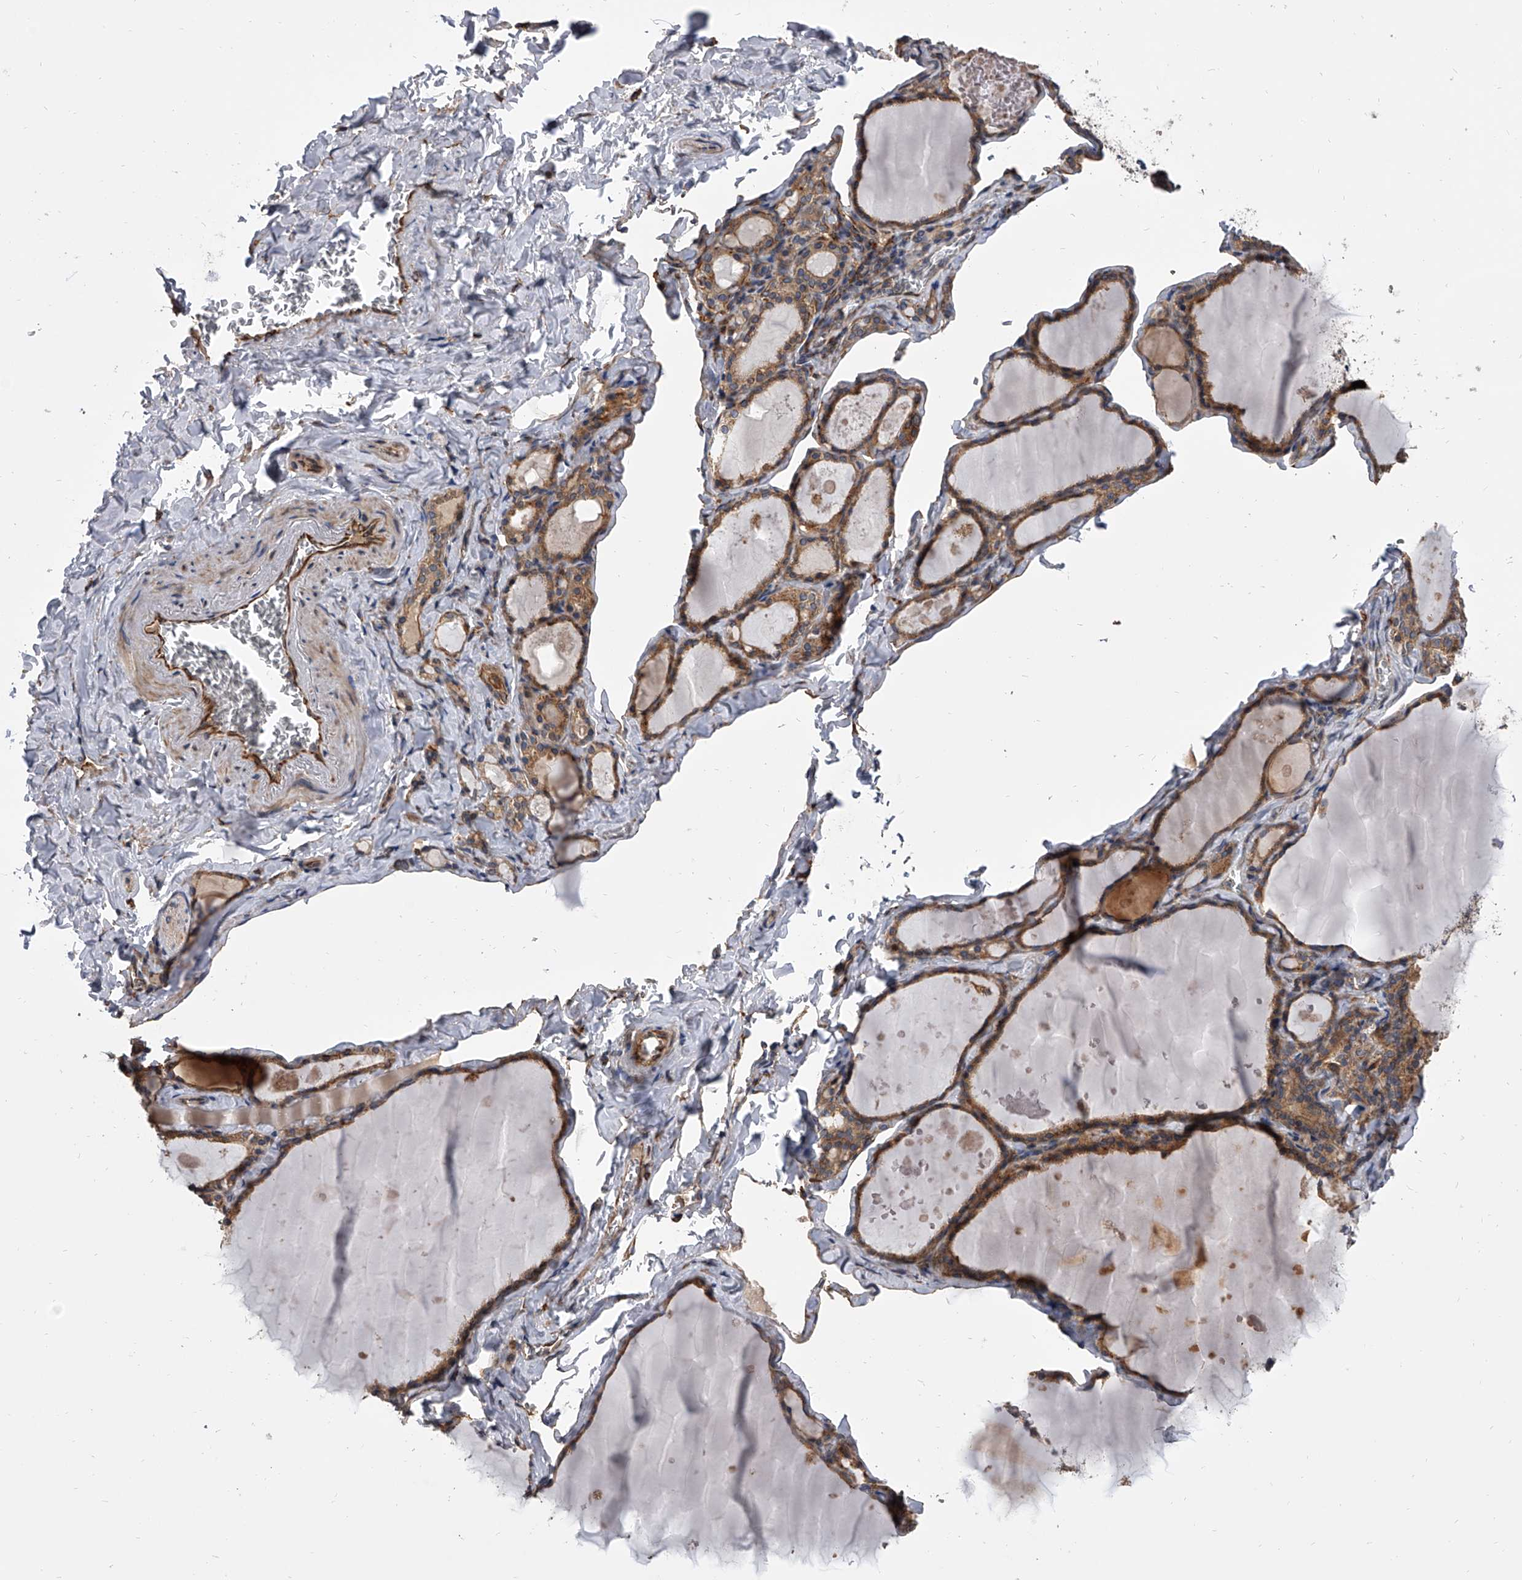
{"staining": {"intensity": "moderate", "quantity": ">75%", "location": "cytoplasmic/membranous"}, "tissue": "thyroid gland", "cell_type": "Glandular cells", "image_type": "normal", "snomed": [{"axis": "morphology", "description": "Normal tissue, NOS"}, {"axis": "topography", "description": "Thyroid gland"}], "caption": "A micrograph showing moderate cytoplasmic/membranous expression in about >75% of glandular cells in benign thyroid gland, as visualized by brown immunohistochemical staining.", "gene": "EXOC4", "patient": {"sex": "male", "age": 56}}